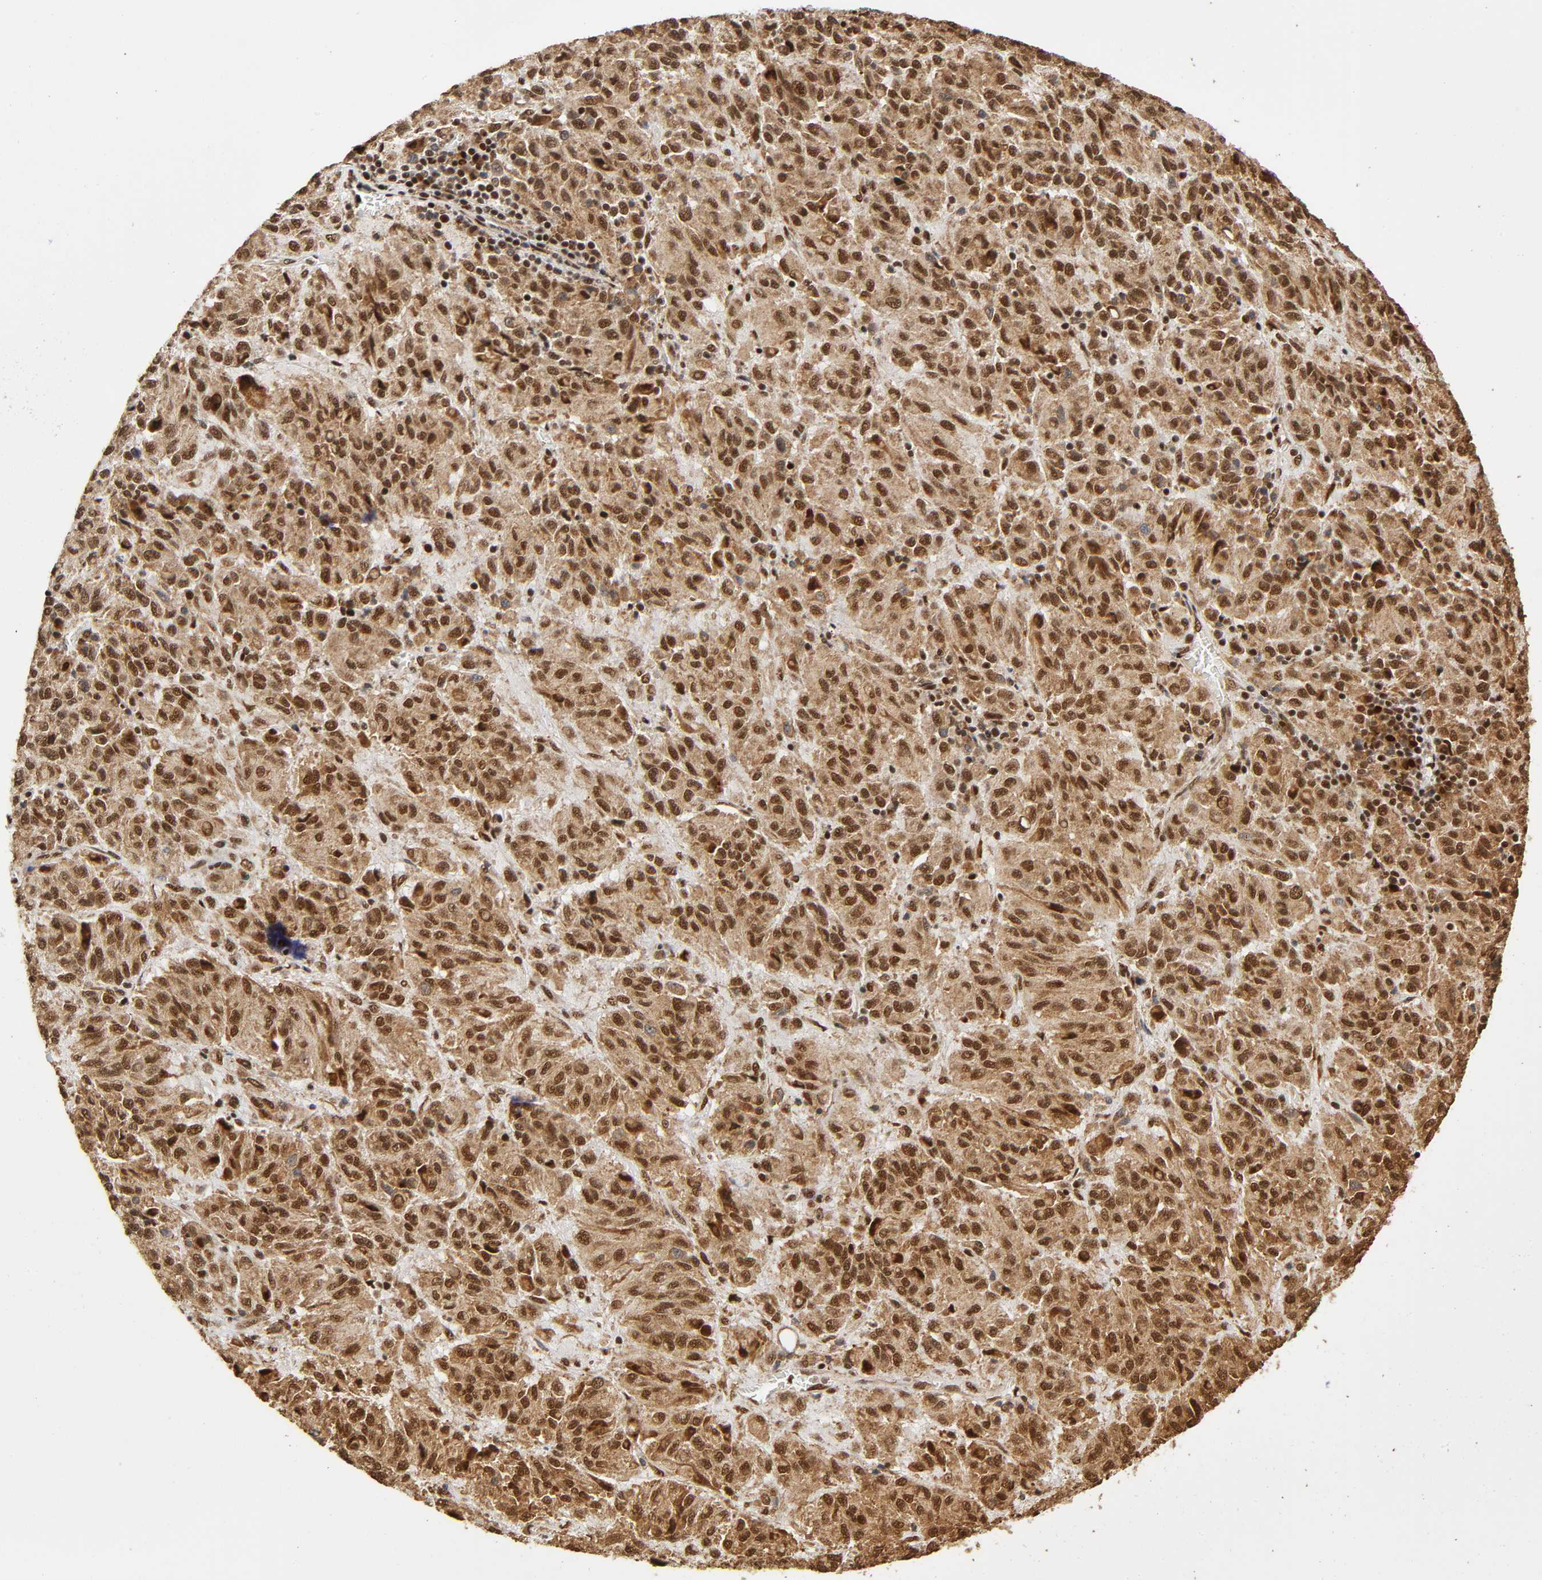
{"staining": {"intensity": "strong", "quantity": ">75%", "location": "cytoplasmic/membranous,nuclear"}, "tissue": "melanoma", "cell_type": "Tumor cells", "image_type": "cancer", "snomed": [{"axis": "morphology", "description": "Malignant melanoma, Metastatic site"}, {"axis": "topography", "description": "Lung"}], "caption": "Melanoma was stained to show a protein in brown. There is high levels of strong cytoplasmic/membranous and nuclear positivity in approximately >75% of tumor cells.", "gene": "RNF122", "patient": {"sex": "male", "age": 64}}